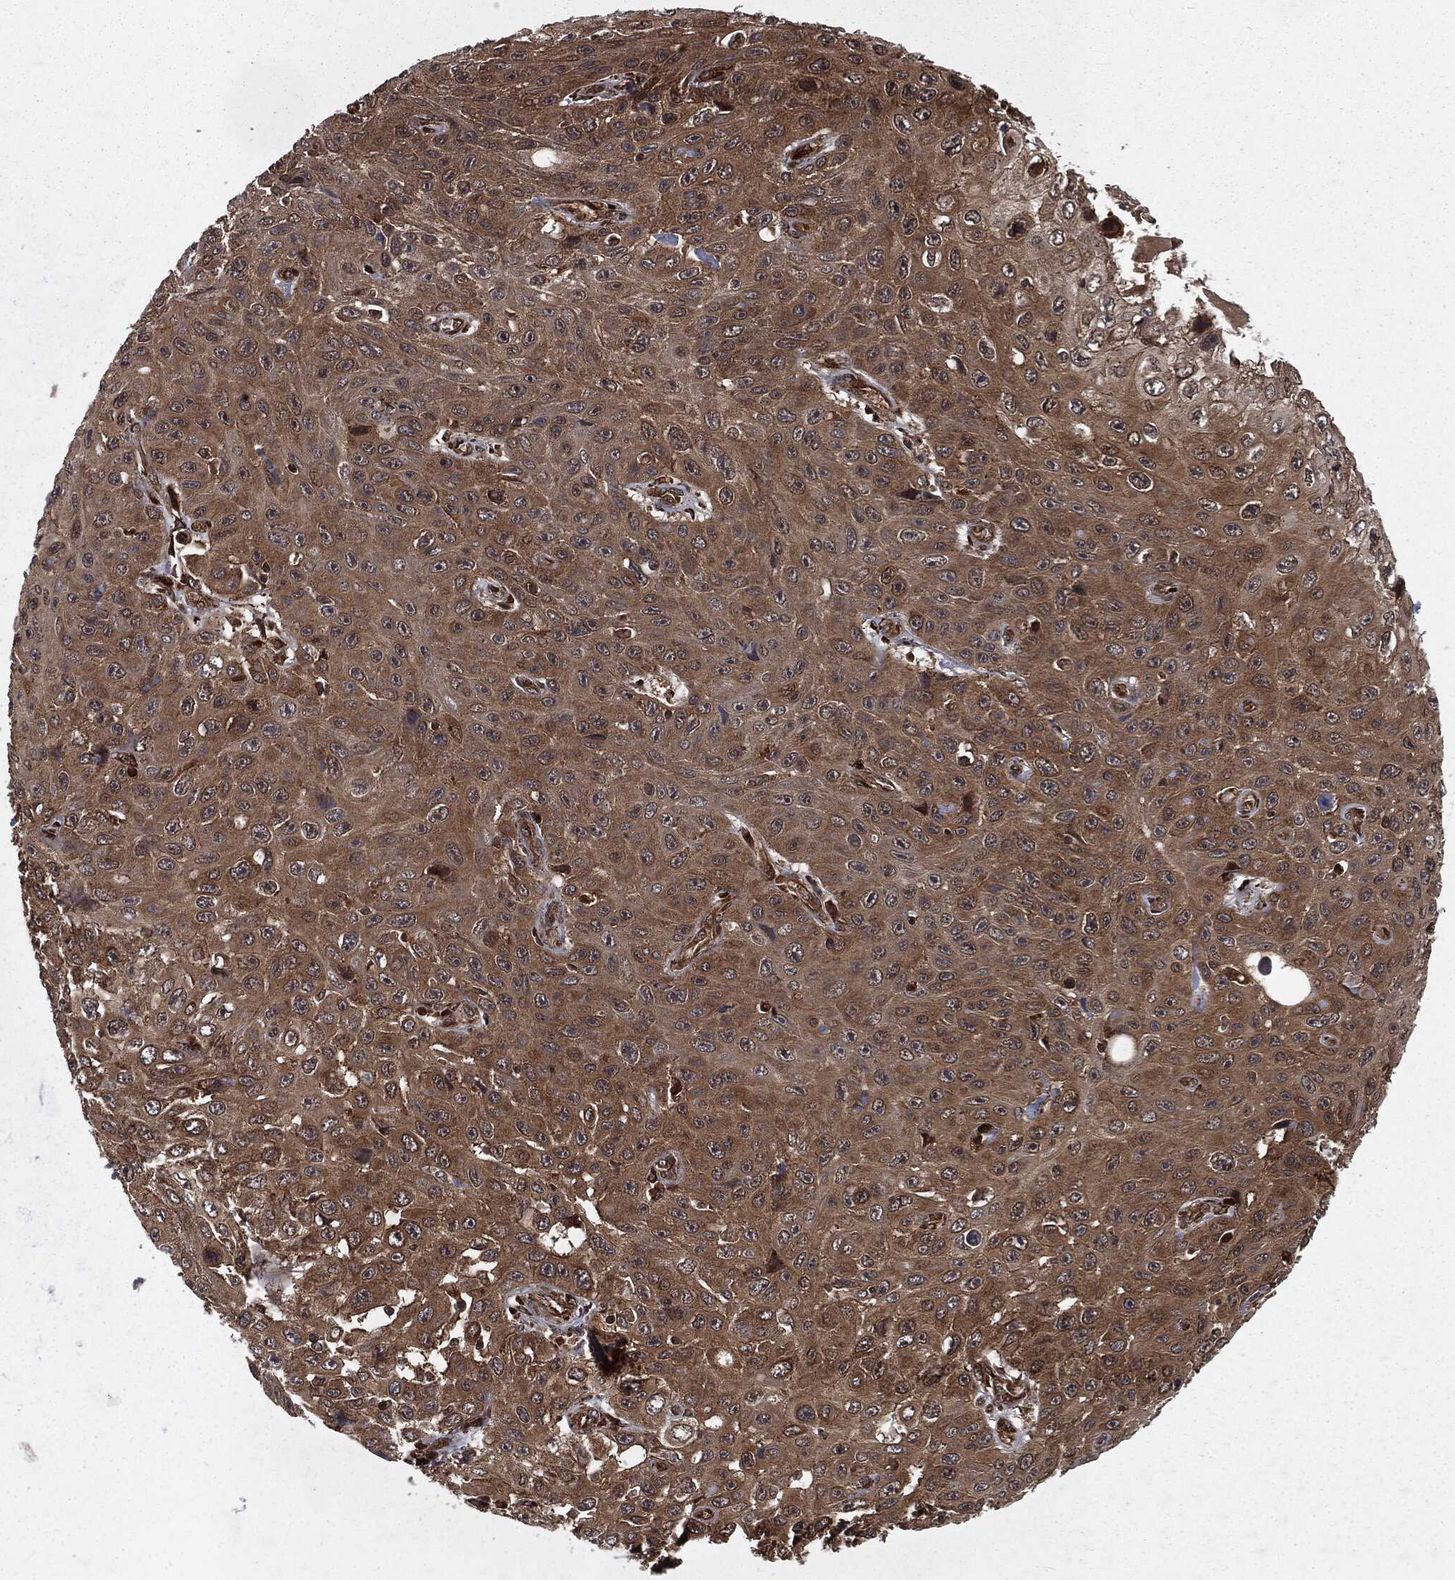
{"staining": {"intensity": "moderate", "quantity": ">75%", "location": "cytoplasmic/membranous"}, "tissue": "skin cancer", "cell_type": "Tumor cells", "image_type": "cancer", "snomed": [{"axis": "morphology", "description": "Squamous cell carcinoma, NOS"}, {"axis": "topography", "description": "Skin"}], "caption": "Approximately >75% of tumor cells in human skin squamous cell carcinoma exhibit moderate cytoplasmic/membranous protein staining as visualized by brown immunohistochemical staining.", "gene": "RANBP9", "patient": {"sex": "male", "age": 82}}